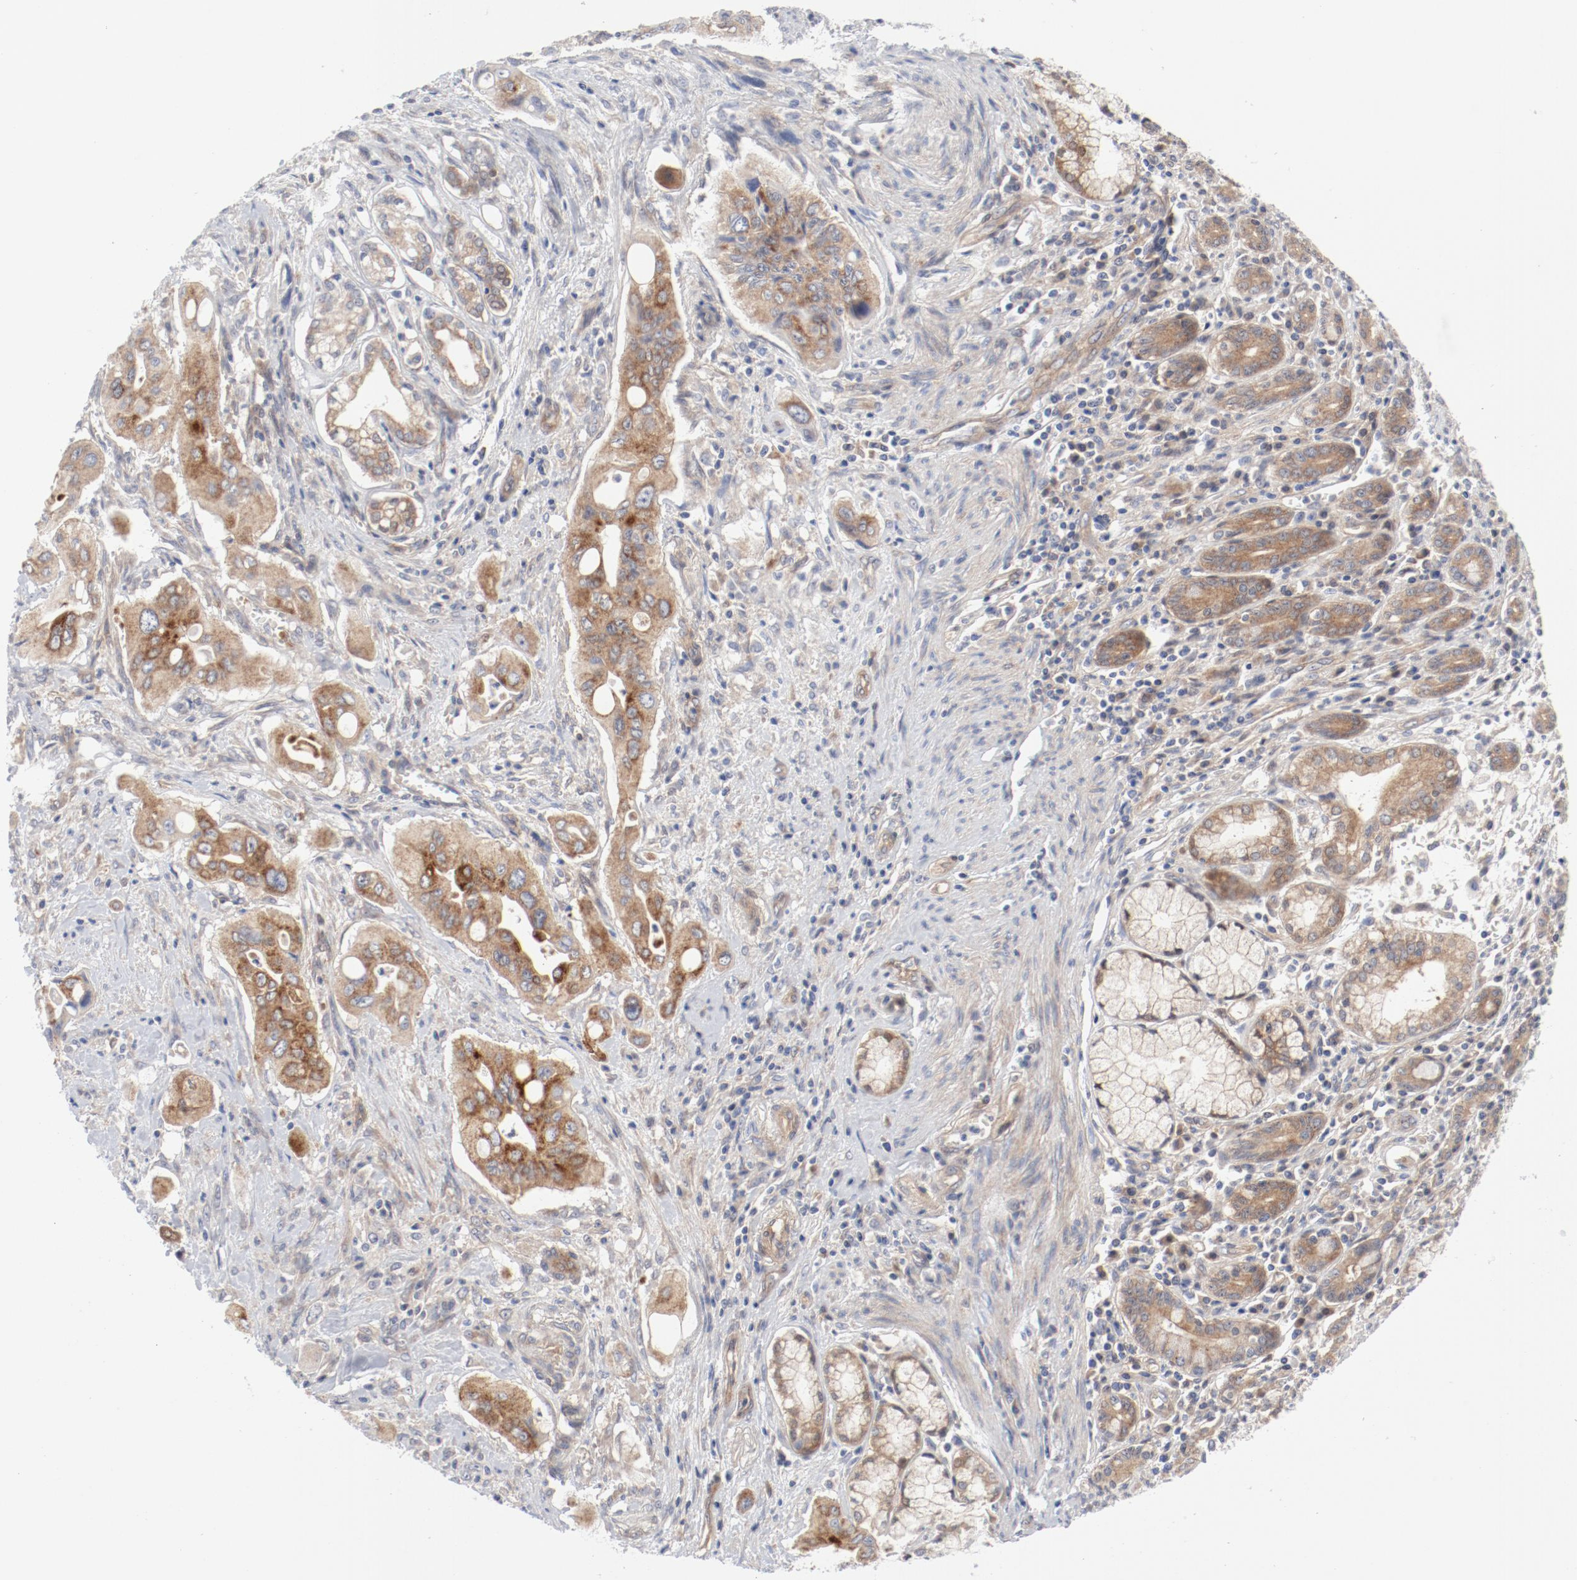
{"staining": {"intensity": "strong", "quantity": ">75%", "location": "cytoplasmic/membranous"}, "tissue": "pancreatic cancer", "cell_type": "Tumor cells", "image_type": "cancer", "snomed": [{"axis": "morphology", "description": "Adenocarcinoma, NOS"}, {"axis": "topography", "description": "Pancreas"}], "caption": "Protein expression analysis of human pancreatic cancer reveals strong cytoplasmic/membranous staining in about >75% of tumor cells.", "gene": "BAD", "patient": {"sex": "male", "age": 77}}